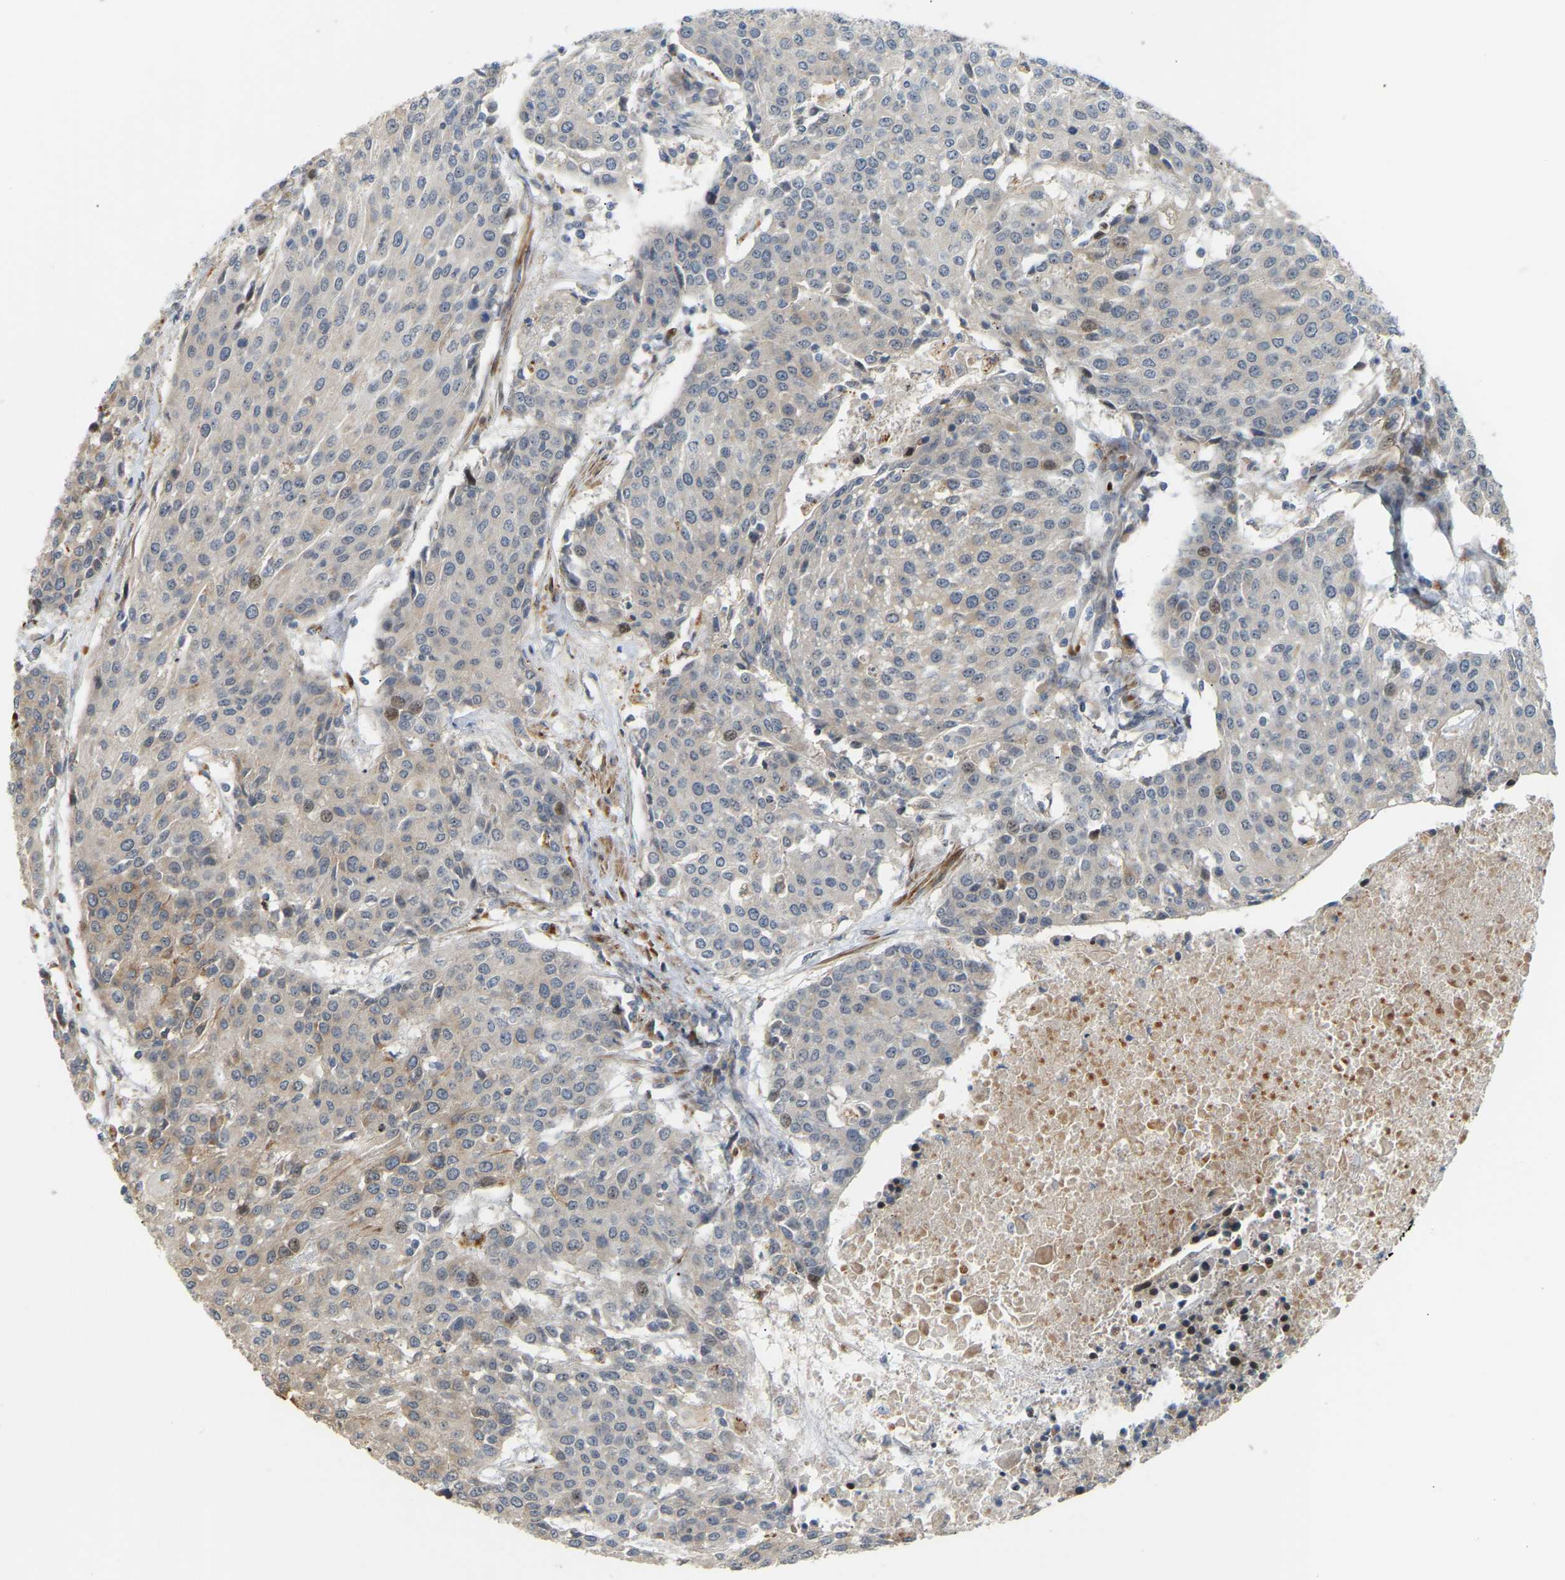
{"staining": {"intensity": "weak", "quantity": "<25%", "location": "cytoplasmic/membranous,nuclear"}, "tissue": "urothelial cancer", "cell_type": "Tumor cells", "image_type": "cancer", "snomed": [{"axis": "morphology", "description": "Urothelial carcinoma, High grade"}, {"axis": "topography", "description": "Urinary bladder"}], "caption": "Micrograph shows no protein expression in tumor cells of high-grade urothelial carcinoma tissue.", "gene": "POGLUT2", "patient": {"sex": "female", "age": 85}}